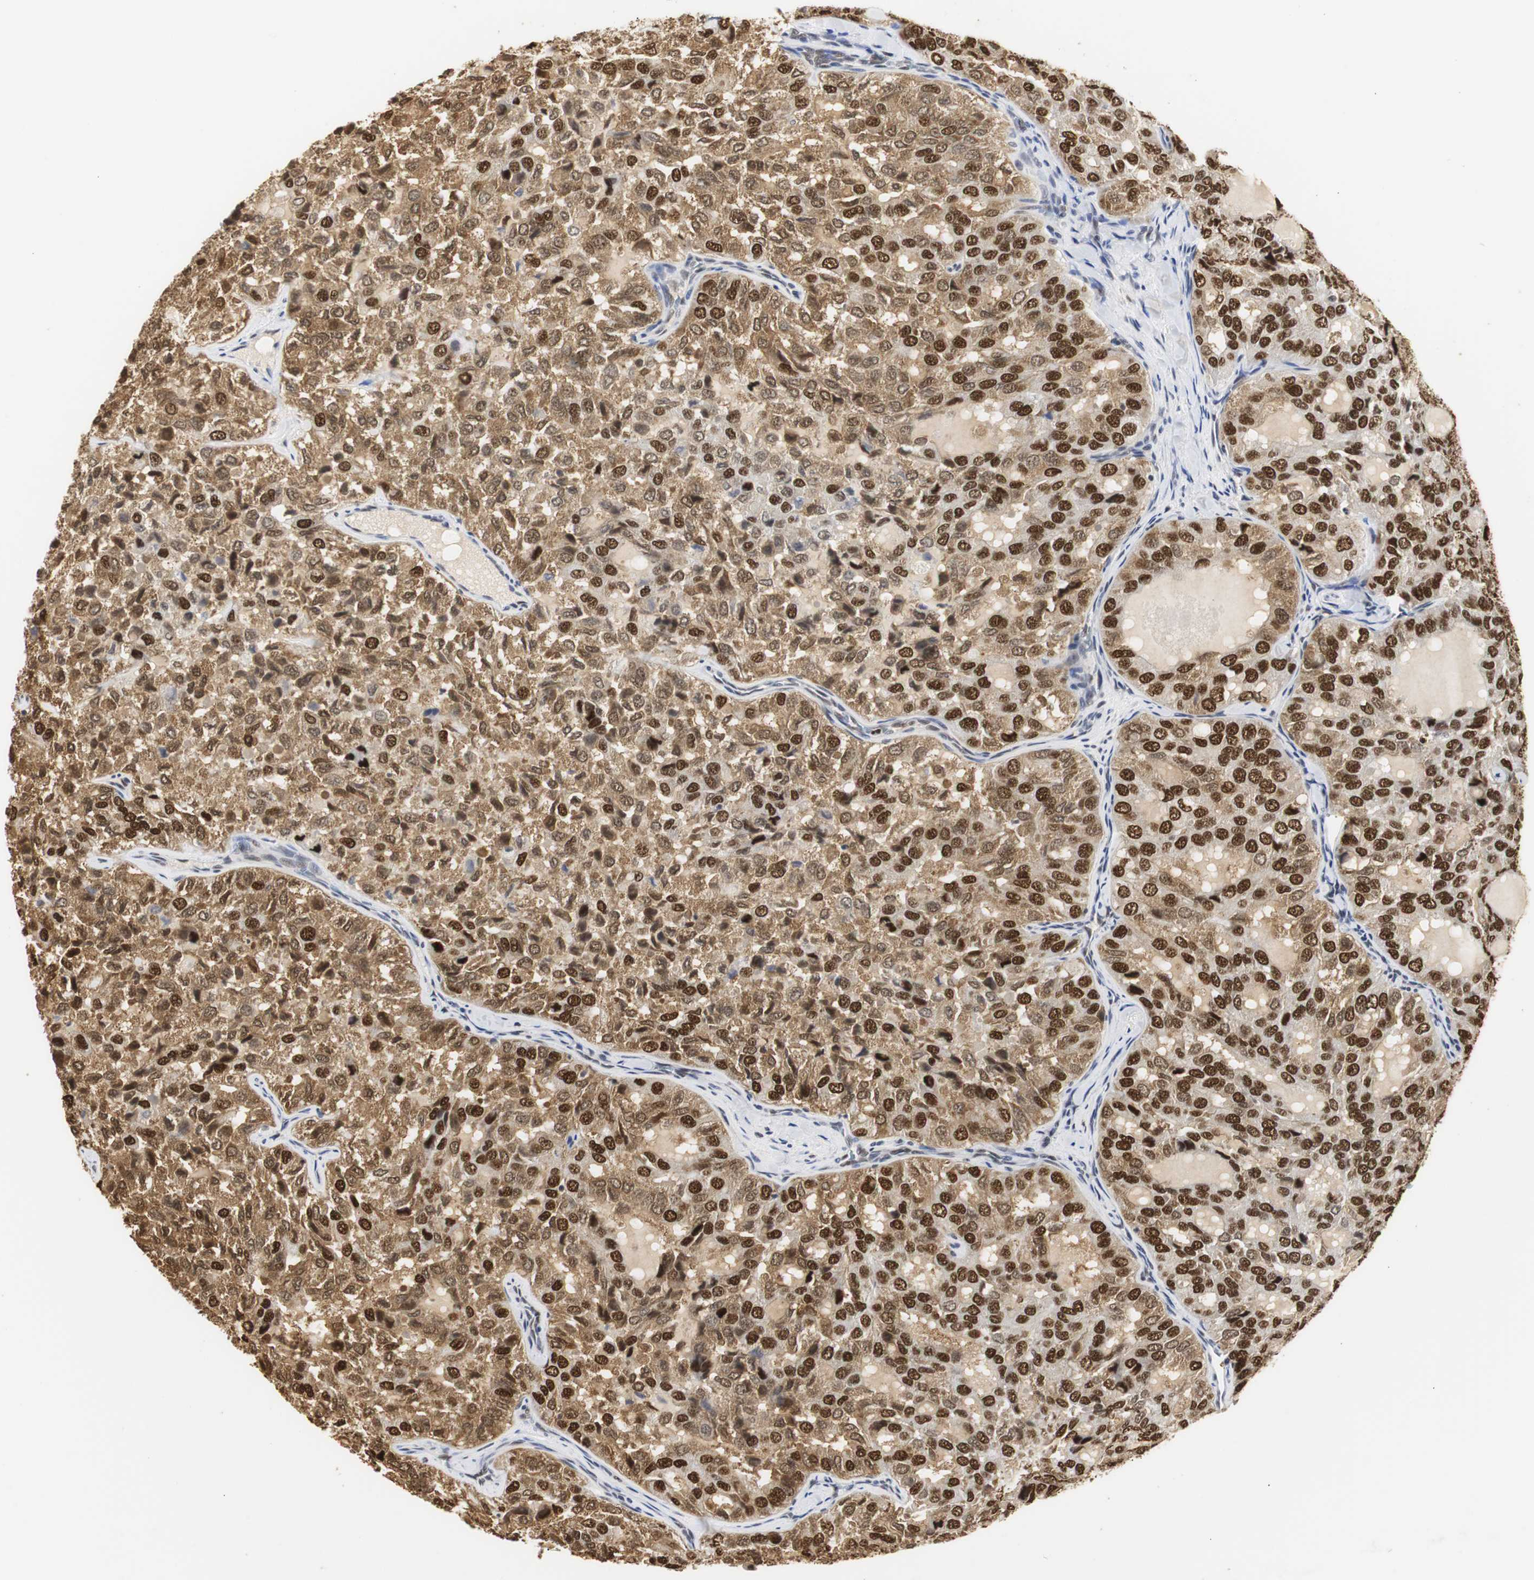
{"staining": {"intensity": "strong", "quantity": ">75%", "location": "cytoplasmic/membranous,nuclear"}, "tissue": "thyroid cancer", "cell_type": "Tumor cells", "image_type": "cancer", "snomed": [{"axis": "morphology", "description": "Follicular adenoma carcinoma, NOS"}, {"axis": "topography", "description": "Thyroid gland"}], "caption": "Immunohistochemical staining of thyroid cancer demonstrates strong cytoplasmic/membranous and nuclear protein expression in about >75% of tumor cells. Ihc stains the protein of interest in brown and the nuclei are stained blue.", "gene": "ZFC3H1", "patient": {"sex": "male", "age": 75}}